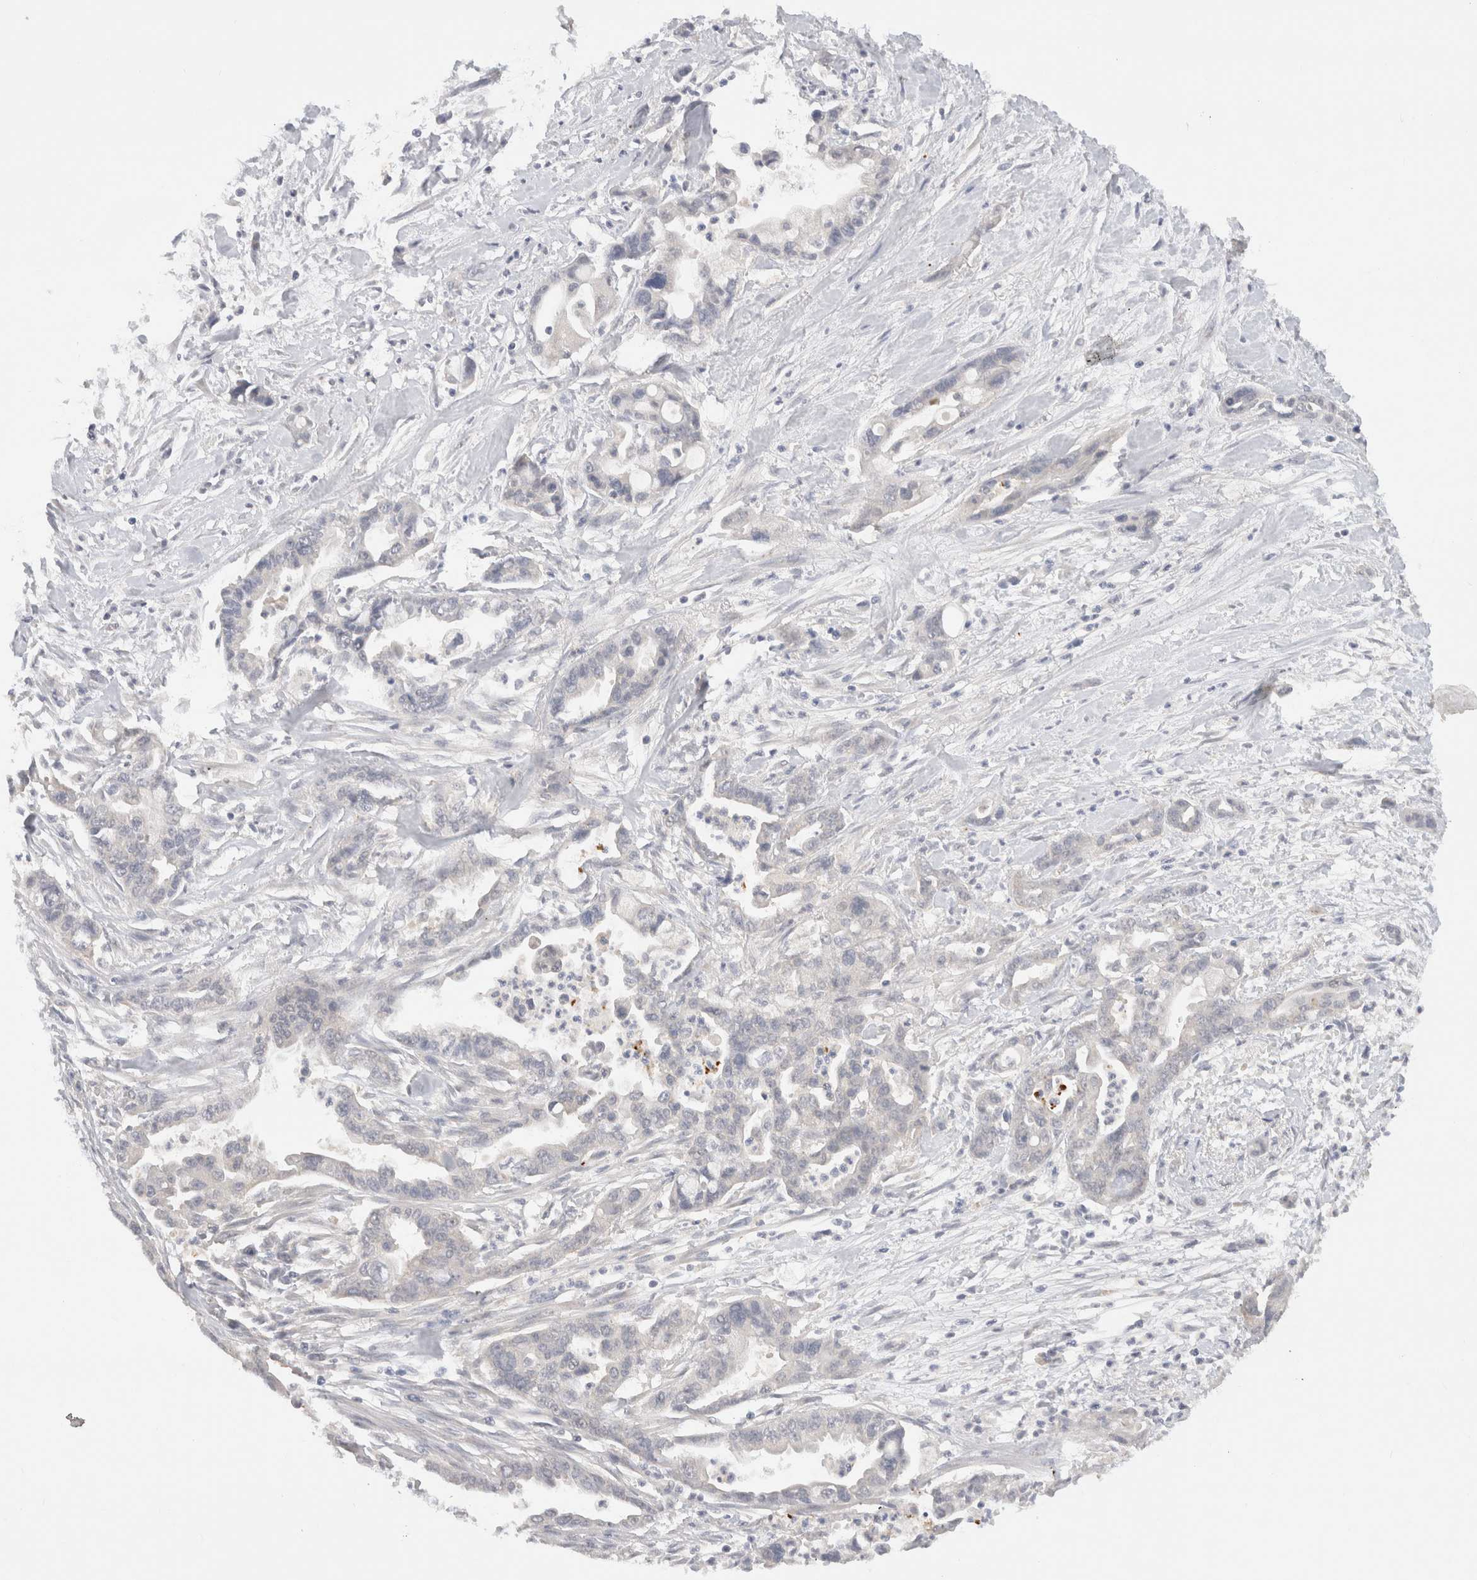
{"staining": {"intensity": "negative", "quantity": "none", "location": "none"}, "tissue": "pancreatic cancer", "cell_type": "Tumor cells", "image_type": "cancer", "snomed": [{"axis": "morphology", "description": "Adenocarcinoma, NOS"}, {"axis": "topography", "description": "Pancreas"}], "caption": "IHC micrograph of human pancreatic cancer stained for a protein (brown), which displays no positivity in tumor cells.", "gene": "CHRM4", "patient": {"sex": "male", "age": 70}}